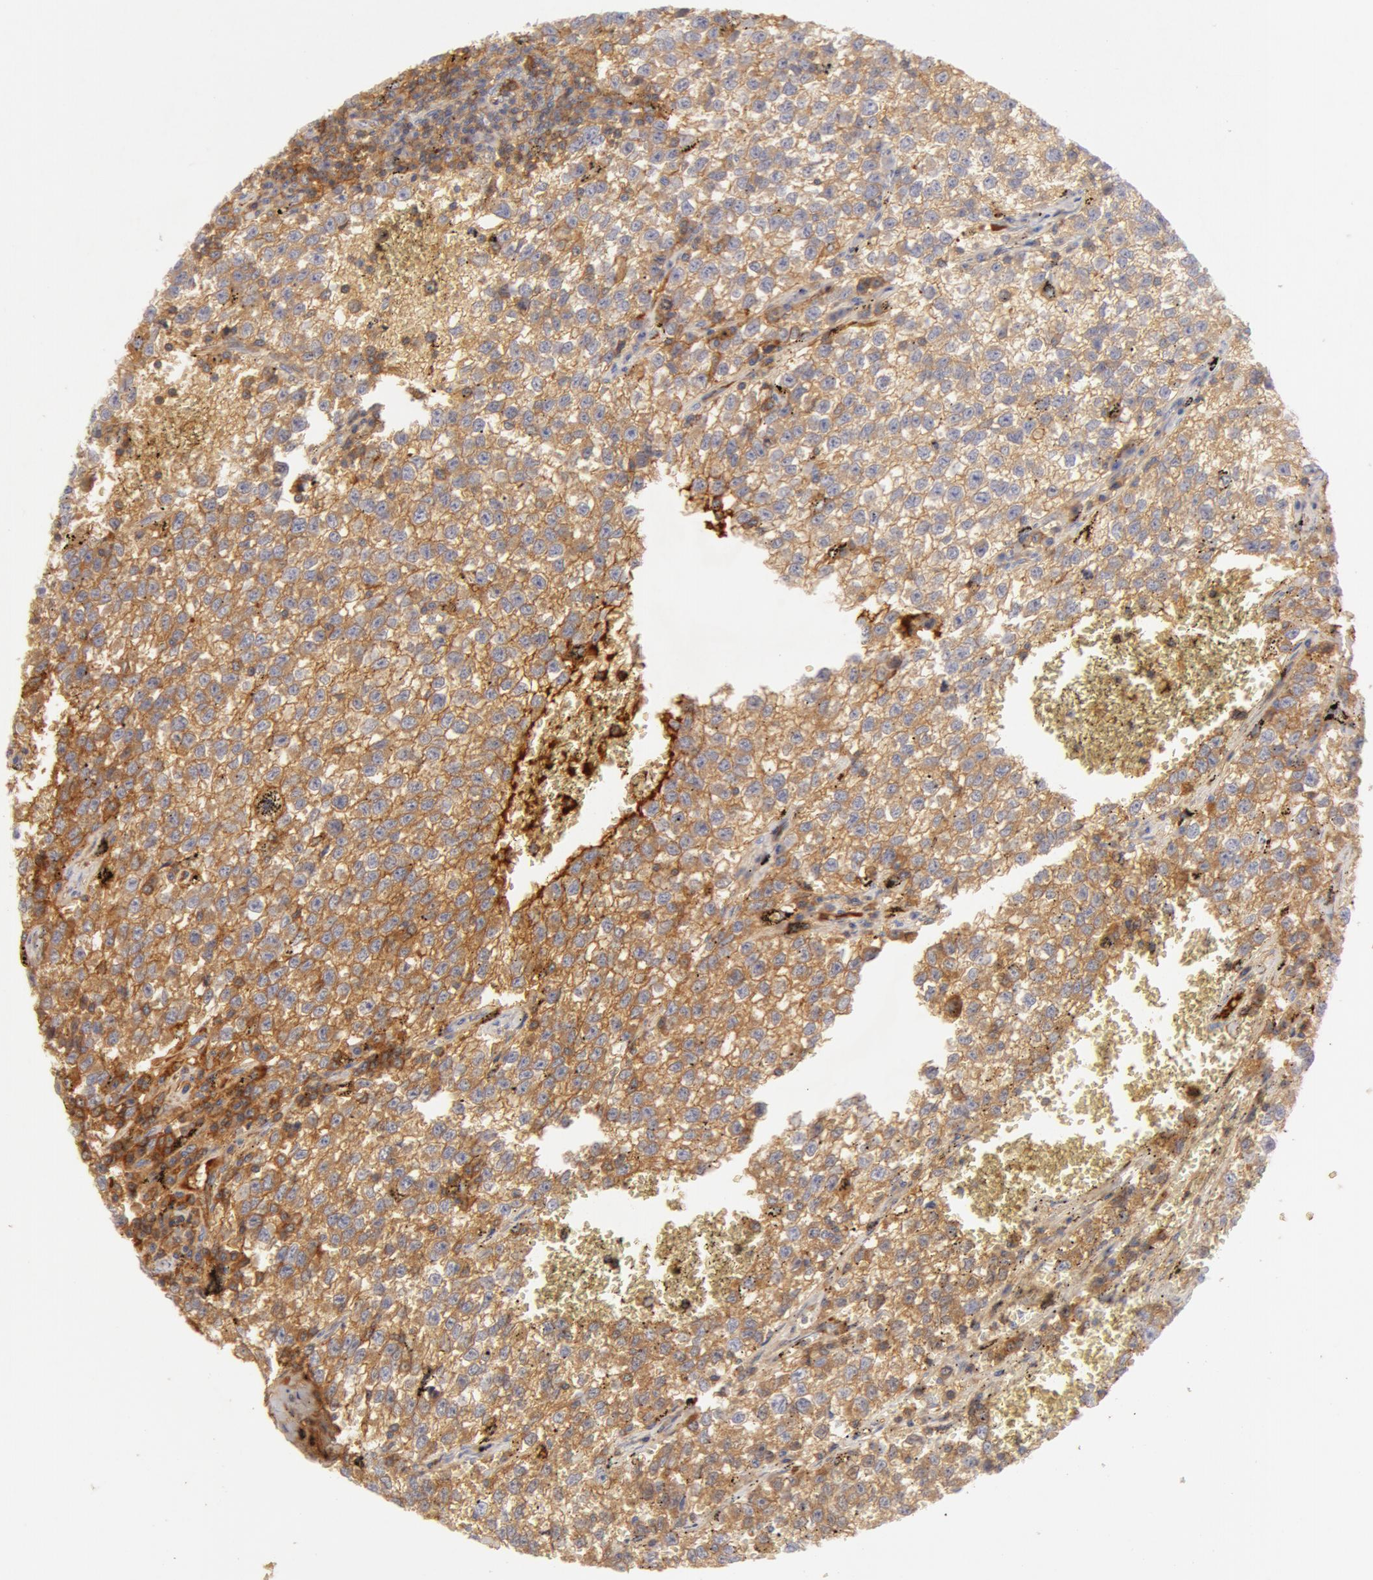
{"staining": {"intensity": "negative", "quantity": "none", "location": "none"}, "tissue": "testis cancer", "cell_type": "Tumor cells", "image_type": "cancer", "snomed": [{"axis": "morphology", "description": "Seminoma, NOS"}, {"axis": "topography", "description": "Testis"}], "caption": "High power microscopy histopathology image of an immunohistochemistry photomicrograph of testis cancer (seminoma), revealing no significant positivity in tumor cells.", "gene": "AHSG", "patient": {"sex": "male", "age": 35}}